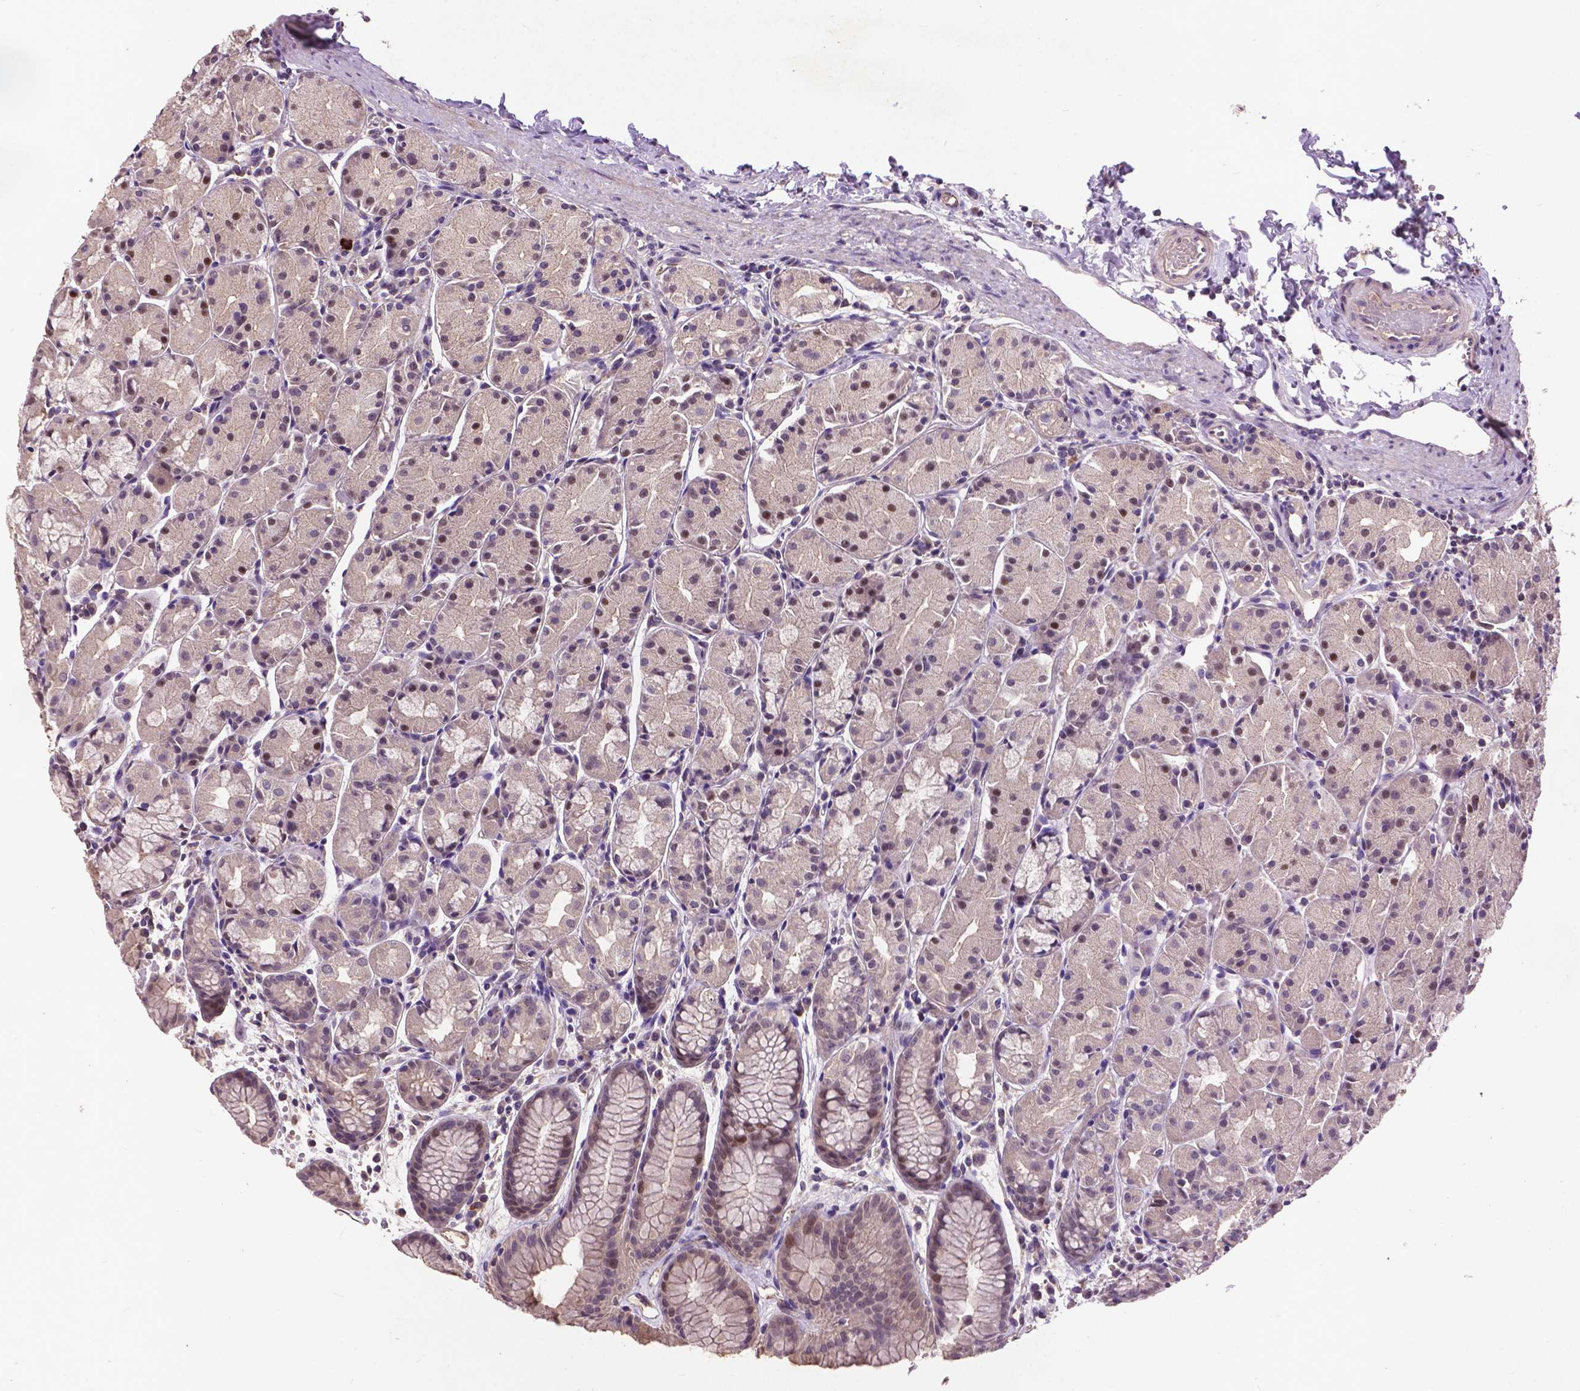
{"staining": {"intensity": "moderate", "quantity": "<25%", "location": "nuclear"}, "tissue": "stomach", "cell_type": "Glandular cells", "image_type": "normal", "snomed": [{"axis": "morphology", "description": "Normal tissue, NOS"}, {"axis": "topography", "description": "Stomach, upper"}], "caption": "An IHC micrograph of unremarkable tissue is shown. Protein staining in brown labels moderate nuclear positivity in stomach within glandular cells.", "gene": "ZNF337", "patient": {"sex": "male", "age": 47}}